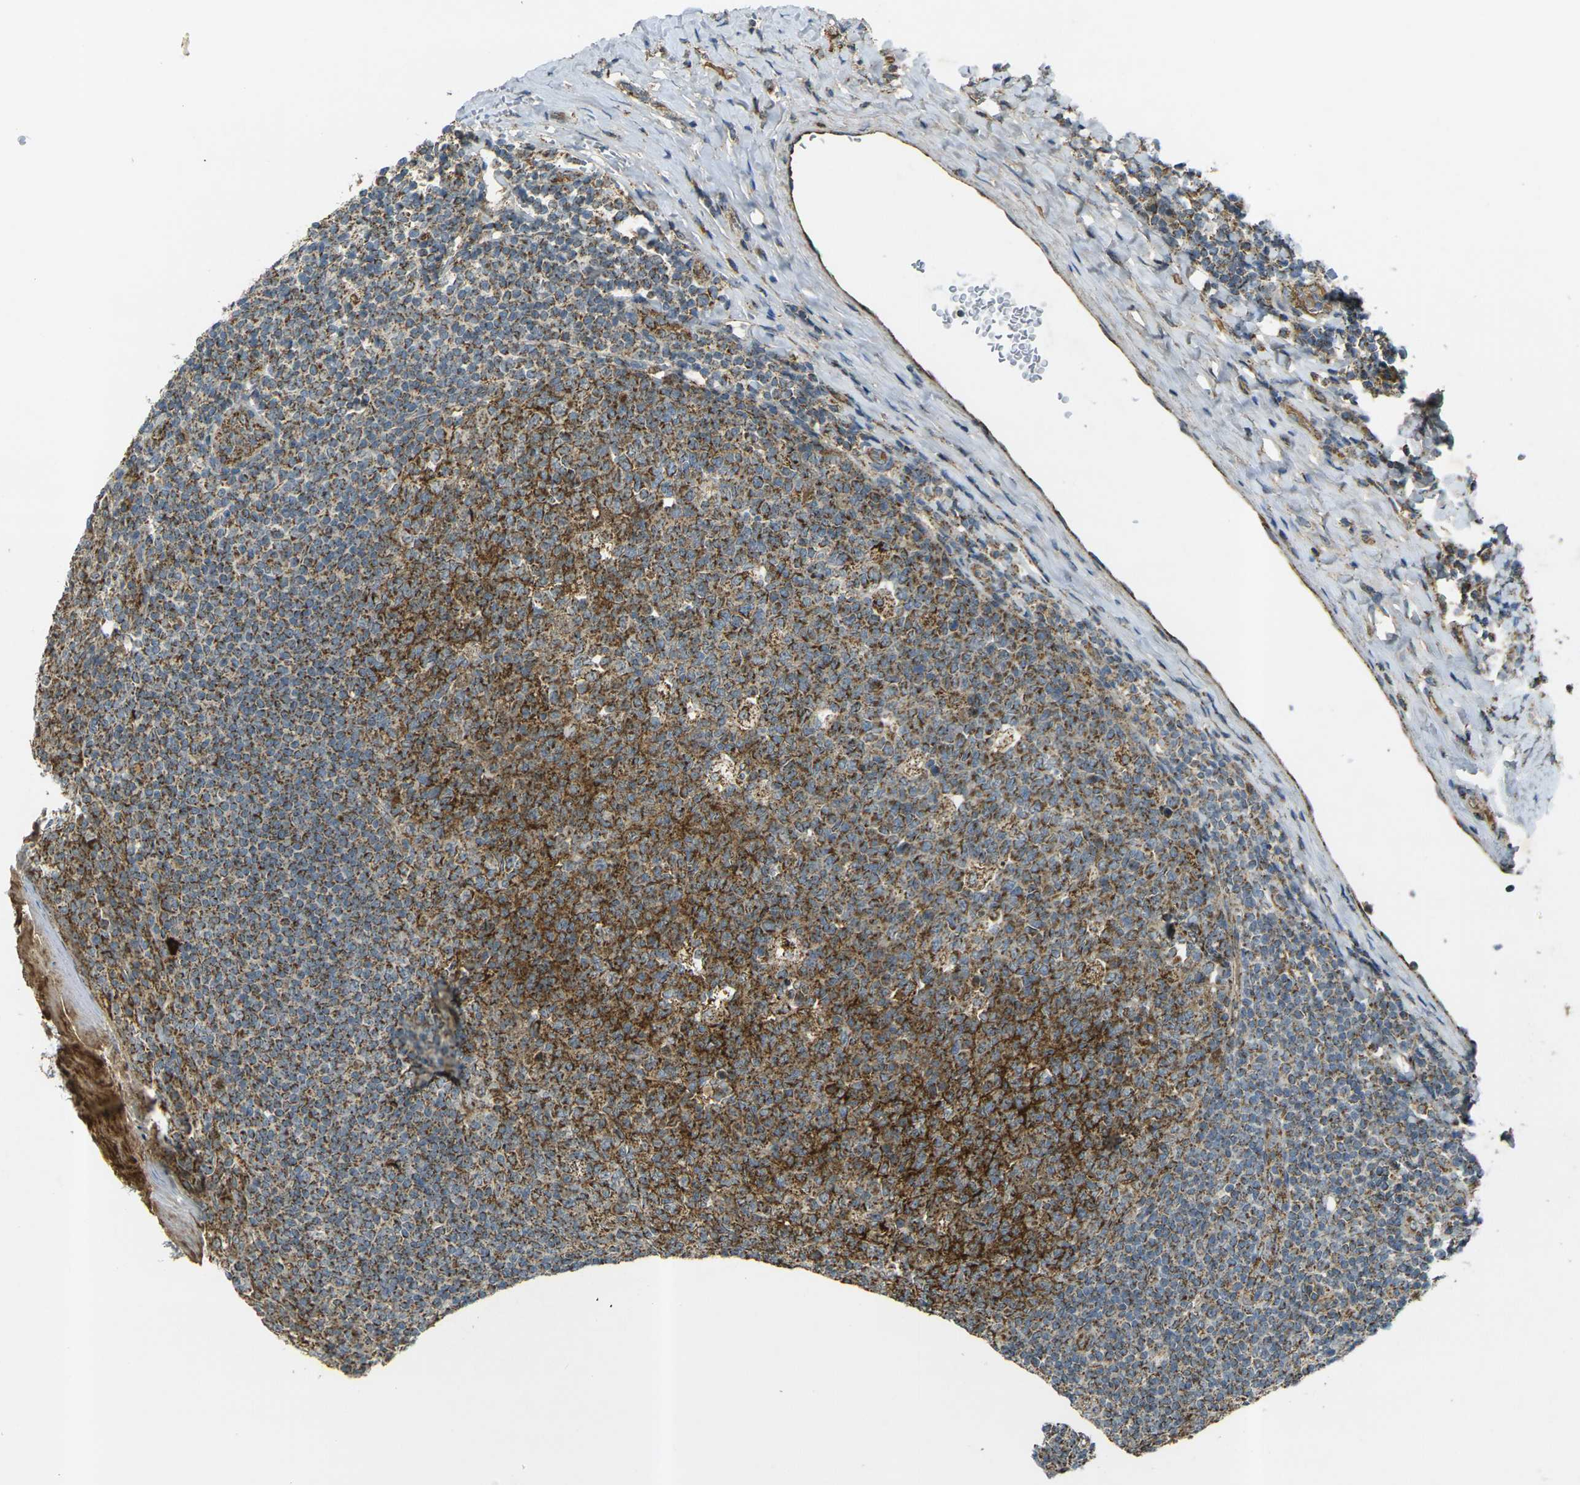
{"staining": {"intensity": "strong", "quantity": ">75%", "location": "cytoplasmic/membranous"}, "tissue": "tonsil", "cell_type": "Germinal center cells", "image_type": "normal", "snomed": [{"axis": "morphology", "description": "Normal tissue, NOS"}, {"axis": "topography", "description": "Tonsil"}], "caption": "A brown stain shows strong cytoplasmic/membranous expression of a protein in germinal center cells of unremarkable tonsil. The protein is stained brown, and the nuclei are stained in blue (DAB IHC with brightfield microscopy, high magnification).", "gene": "IGF1R", "patient": {"sex": "male", "age": 31}}